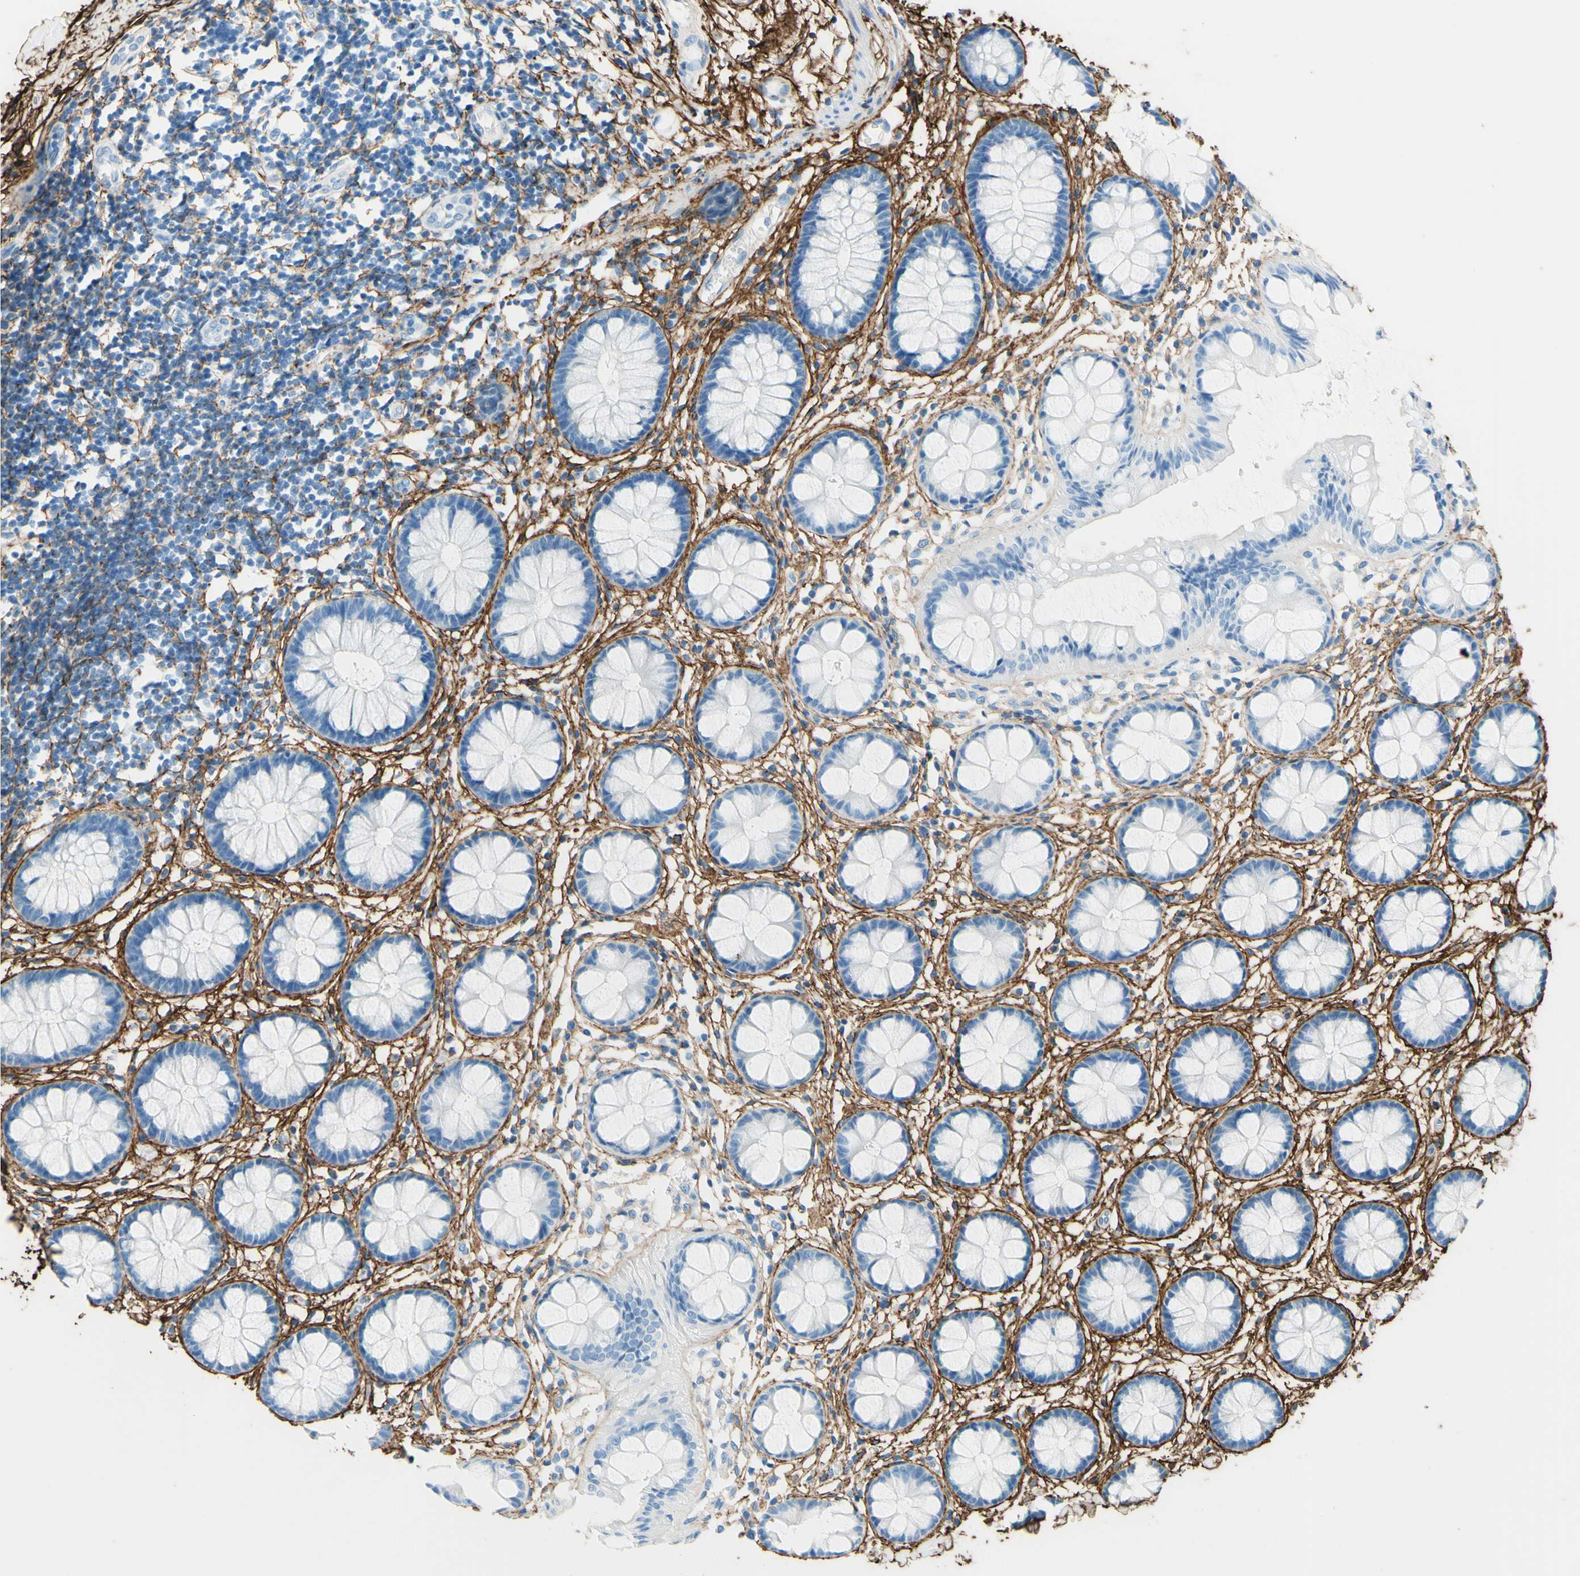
{"staining": {"intensity": "negative", "quantity": "none", "location": "none"}, "tissue": "rectum", "cell_type": "Glandular cells", "image_type": "normal", "snomed": [{"axis": "morphology", "description": "Normal tissue, NOS"}, {"axis": "topography", "description": "Rectum"}], "caption": "An image of human rectum is negative for staining in glandular cells. (DAB (3,3'-diaminobenzidine) immunohistochemistry (IHC) with hematoxylin counter stain).", "gene": "MFAP5", "patient": {"sex": "female", "age": 66}}